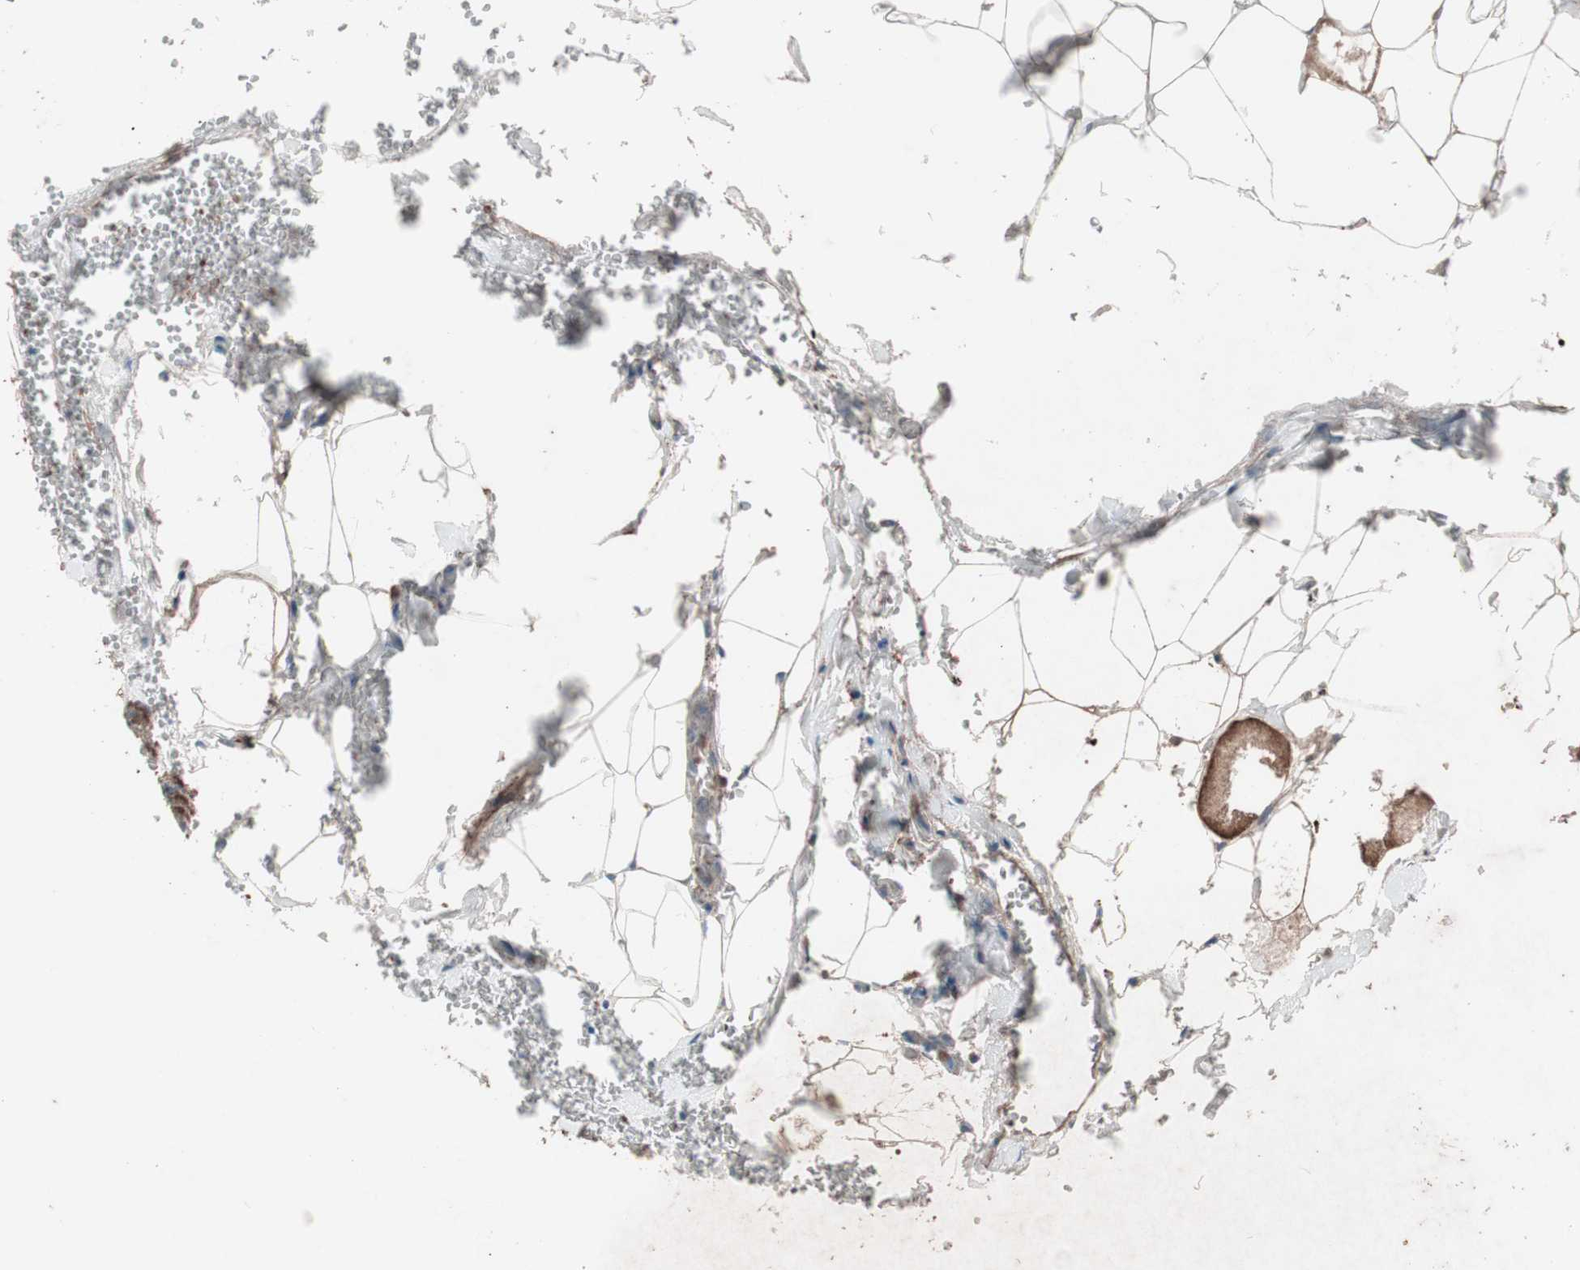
{"staining": {"intensity": "moderate", "quantity": ">75%", "location": "cytoplasmic/membranous"}, "tissue": "pancreas", "cell_type": "Exocrine glandular cells", "image_type": "normal", "snomed": [{"axis": "morphology", "description": "Normal tissue, NOS"}, {"axis": "topography", "description": "Pancreas"}], "caption": "Immunohistochemistry (IHC) (DAB) staining of unremarkable pancreas shows moderate cytoplasmic/membranous protein staining in approximately >75% of exocrine glandular cells. The staining was performed using DAB (3,3'-diaminobenzidine) to visualize the protein expression in brown, while the nuclei were stained in blue with hematoxylin (Magnification: 20x).", "gene": "GRB7", "patient": {"sex": "female", "age": 35}}